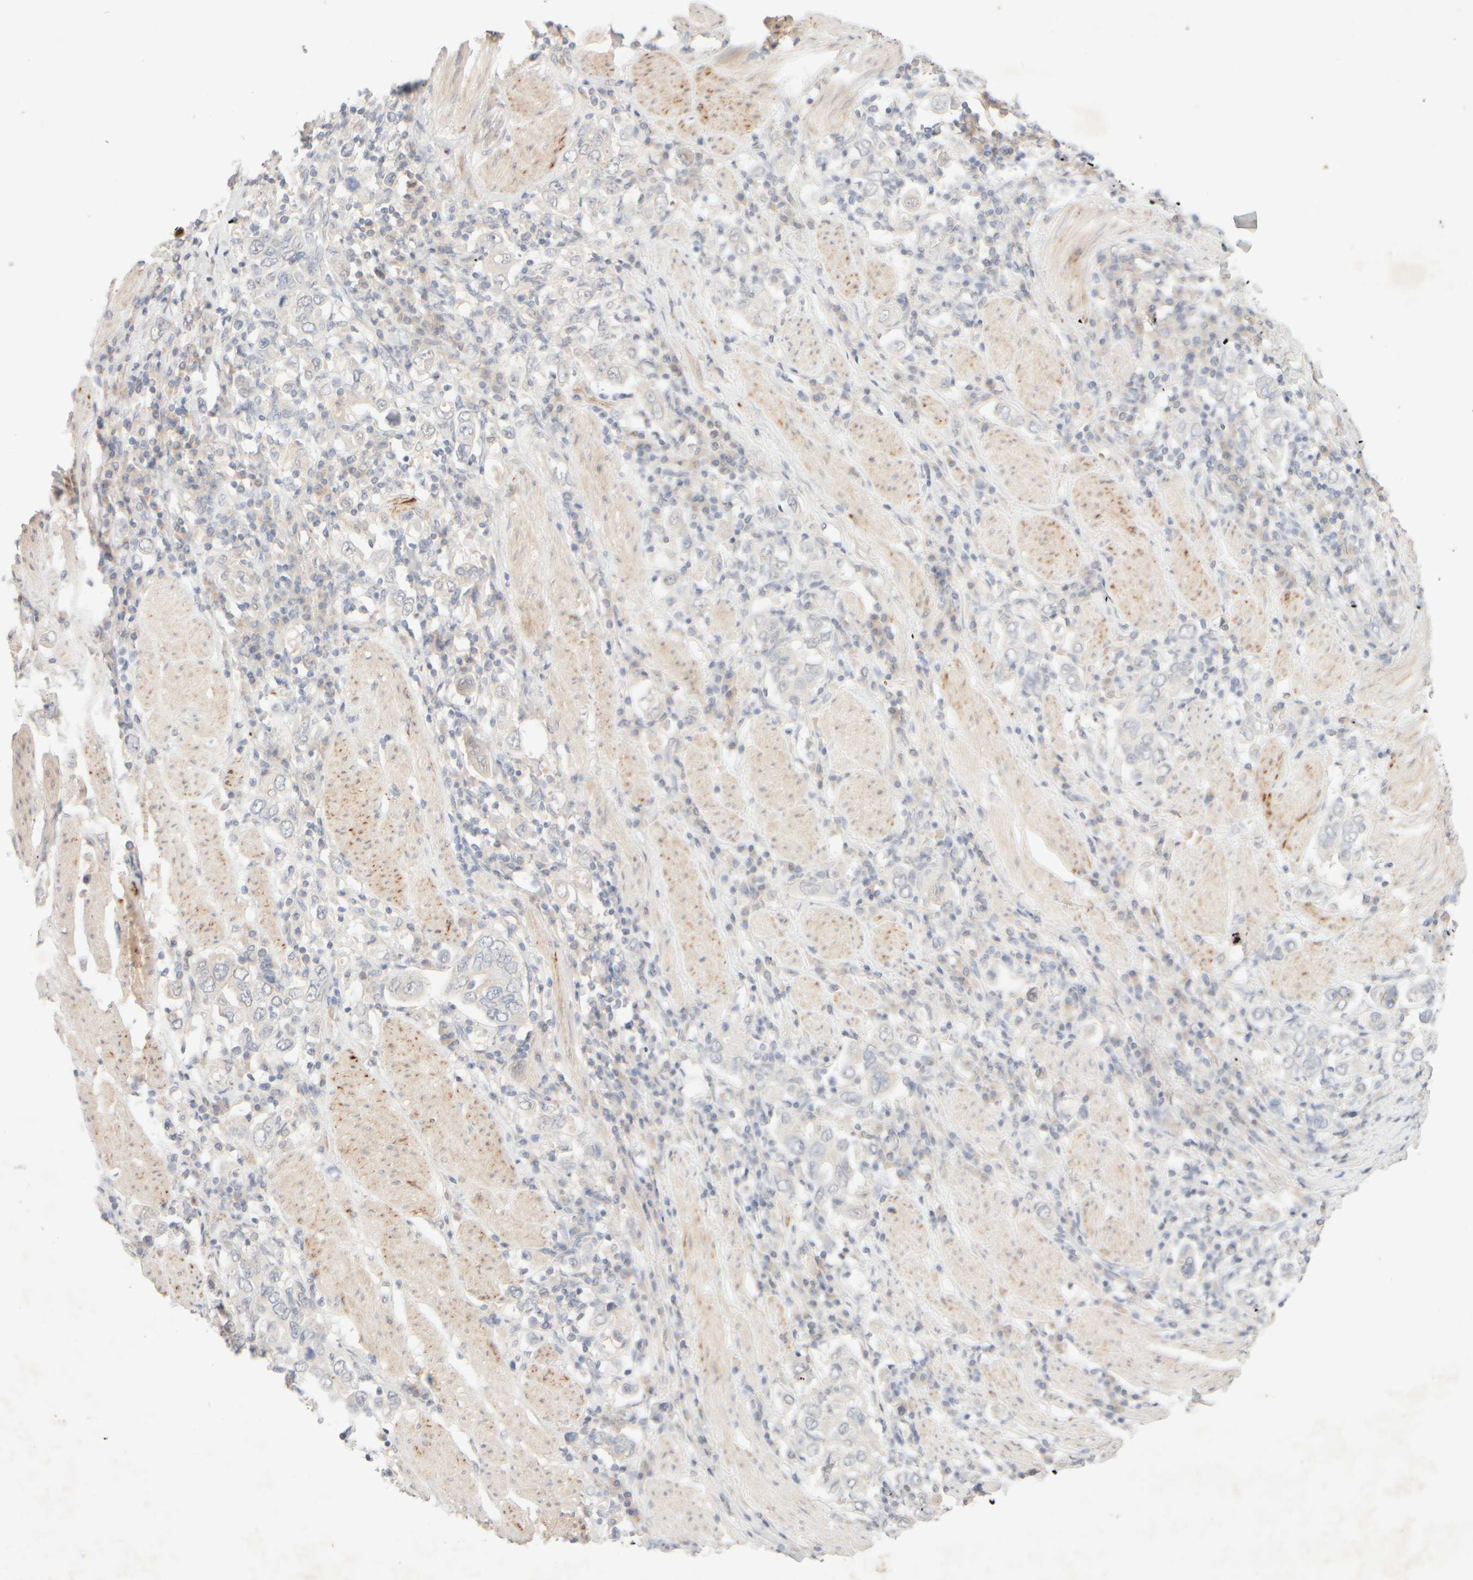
{"staining": {"intensity": "negative", "quantity": "none", "location": "none"}, "tissue": "stomach cancer", "cell_type": "Tumor cells", "image_type": "cancer", "snomed": [{"axis": "morphology", "description": "Adenocarcinoma, NOS"}, {"axis": "topography", "description": "Stomach, upper"}], "caption": "Human stomach cancer (adenocarcinoma) stained for a protein using immunohistochemistry exhibits no staining in tumor cells.", "gene": "SNTB1", "patient": {"sex": "male", "age": 62}}